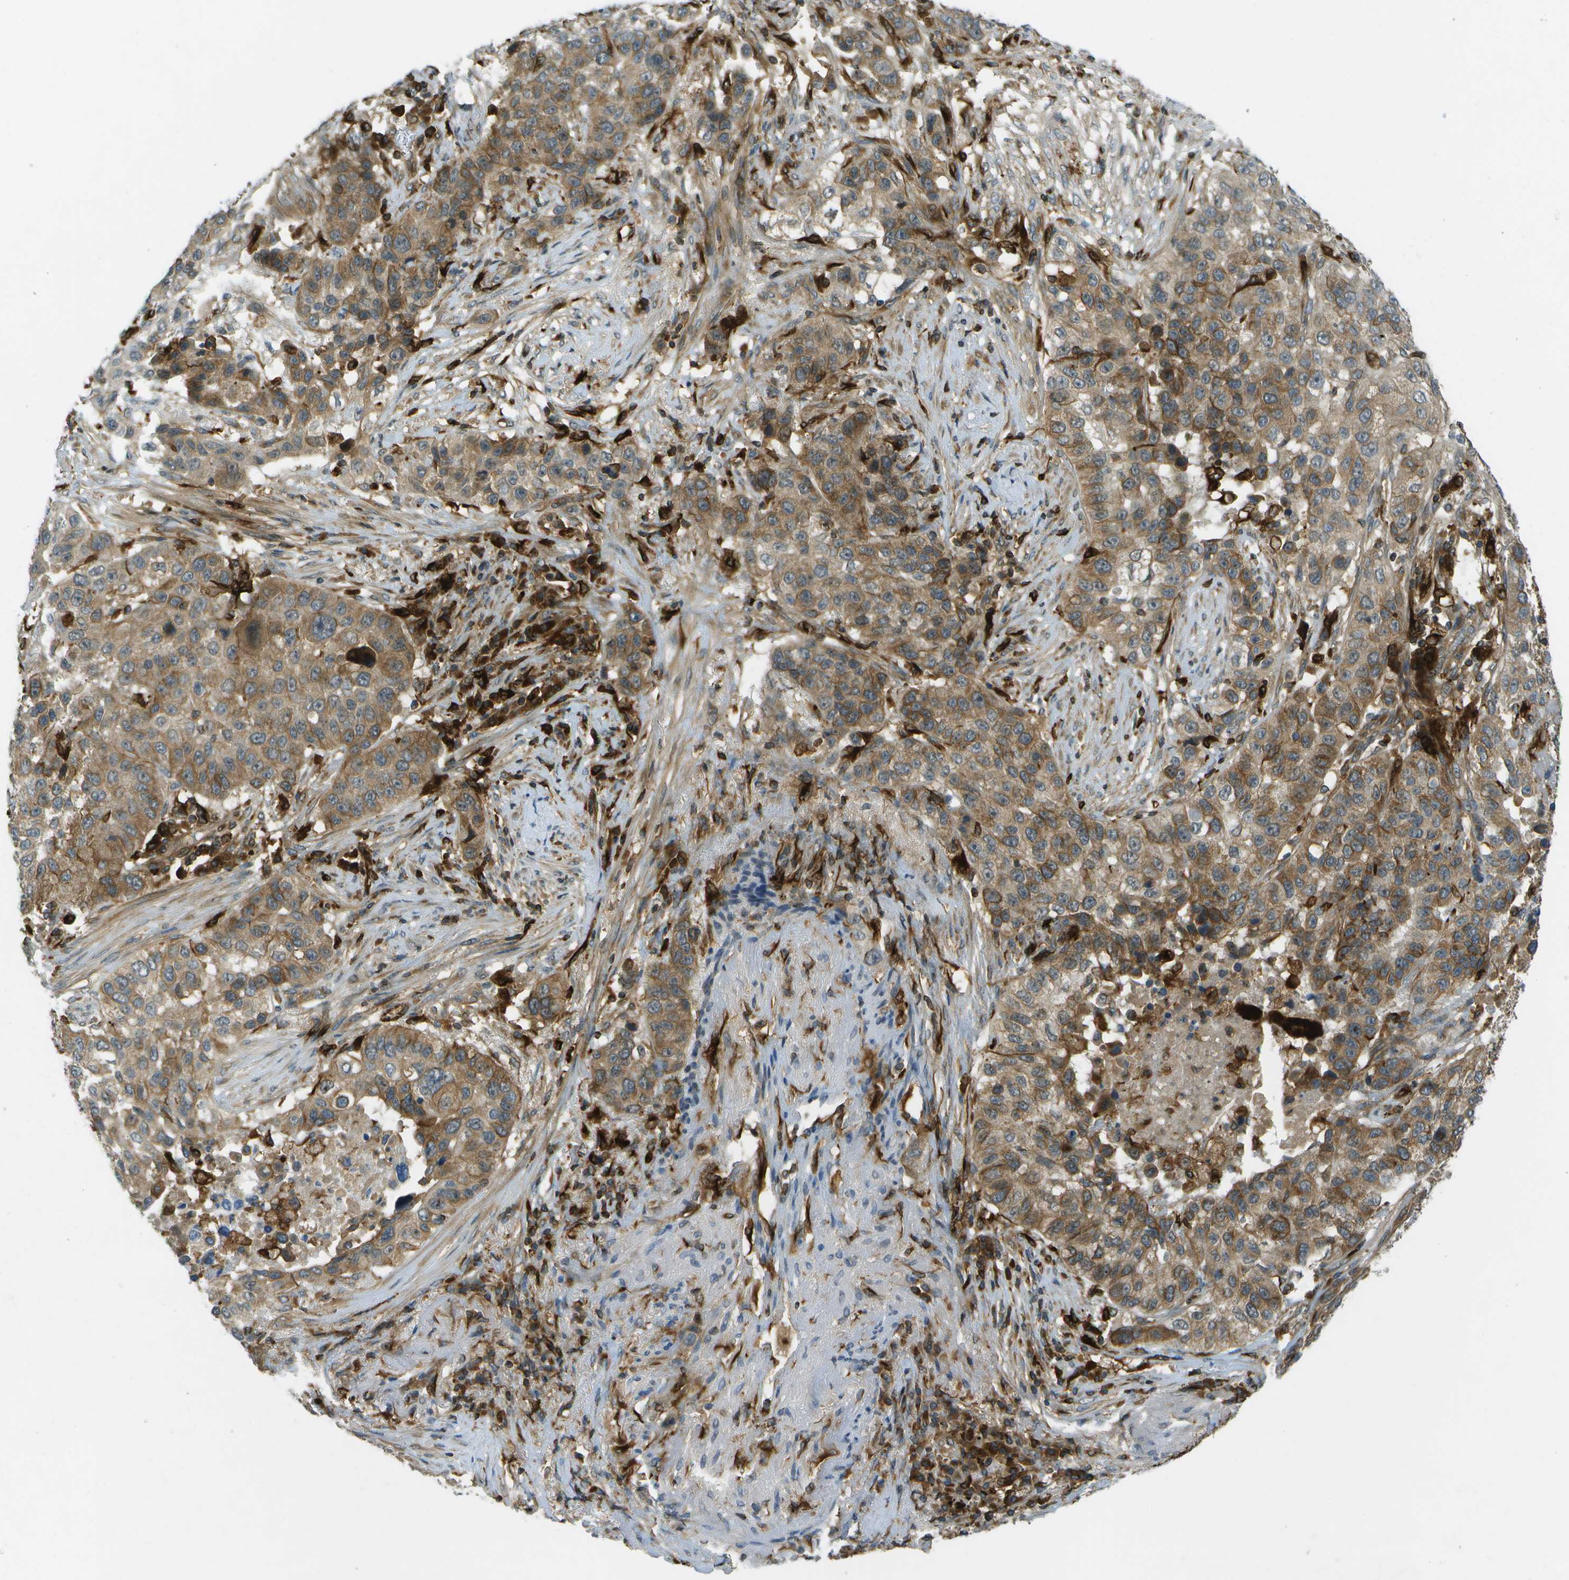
{"staining": {"intensity": "weak", "quantity": ">75%", "location": "cytoplasmic/membranous"}, "tissue": "lung cancer", "cell_type": "Tumor cells", "image_type": "cancer", "snomed": [{"axis": "morphology", "description": "Squamous cell carcinoma, NOS"}, {"axis": "topography", "description": "Lung"}], "caption": "A micrograph of squamous cell carcinoma (lung) stained for a protein demonstrates weak cytoplasmic/membranous brown staining in tumor cells. The staining was performed using DAB (3,3'-diaminobenzidine) to visualize the protein expression in brown, while the nuclei were stained in blue with hematoxylin (Magnification: 20x).", "gene": "TMTC1", "patient": {"sex": "male", "age": 57}}